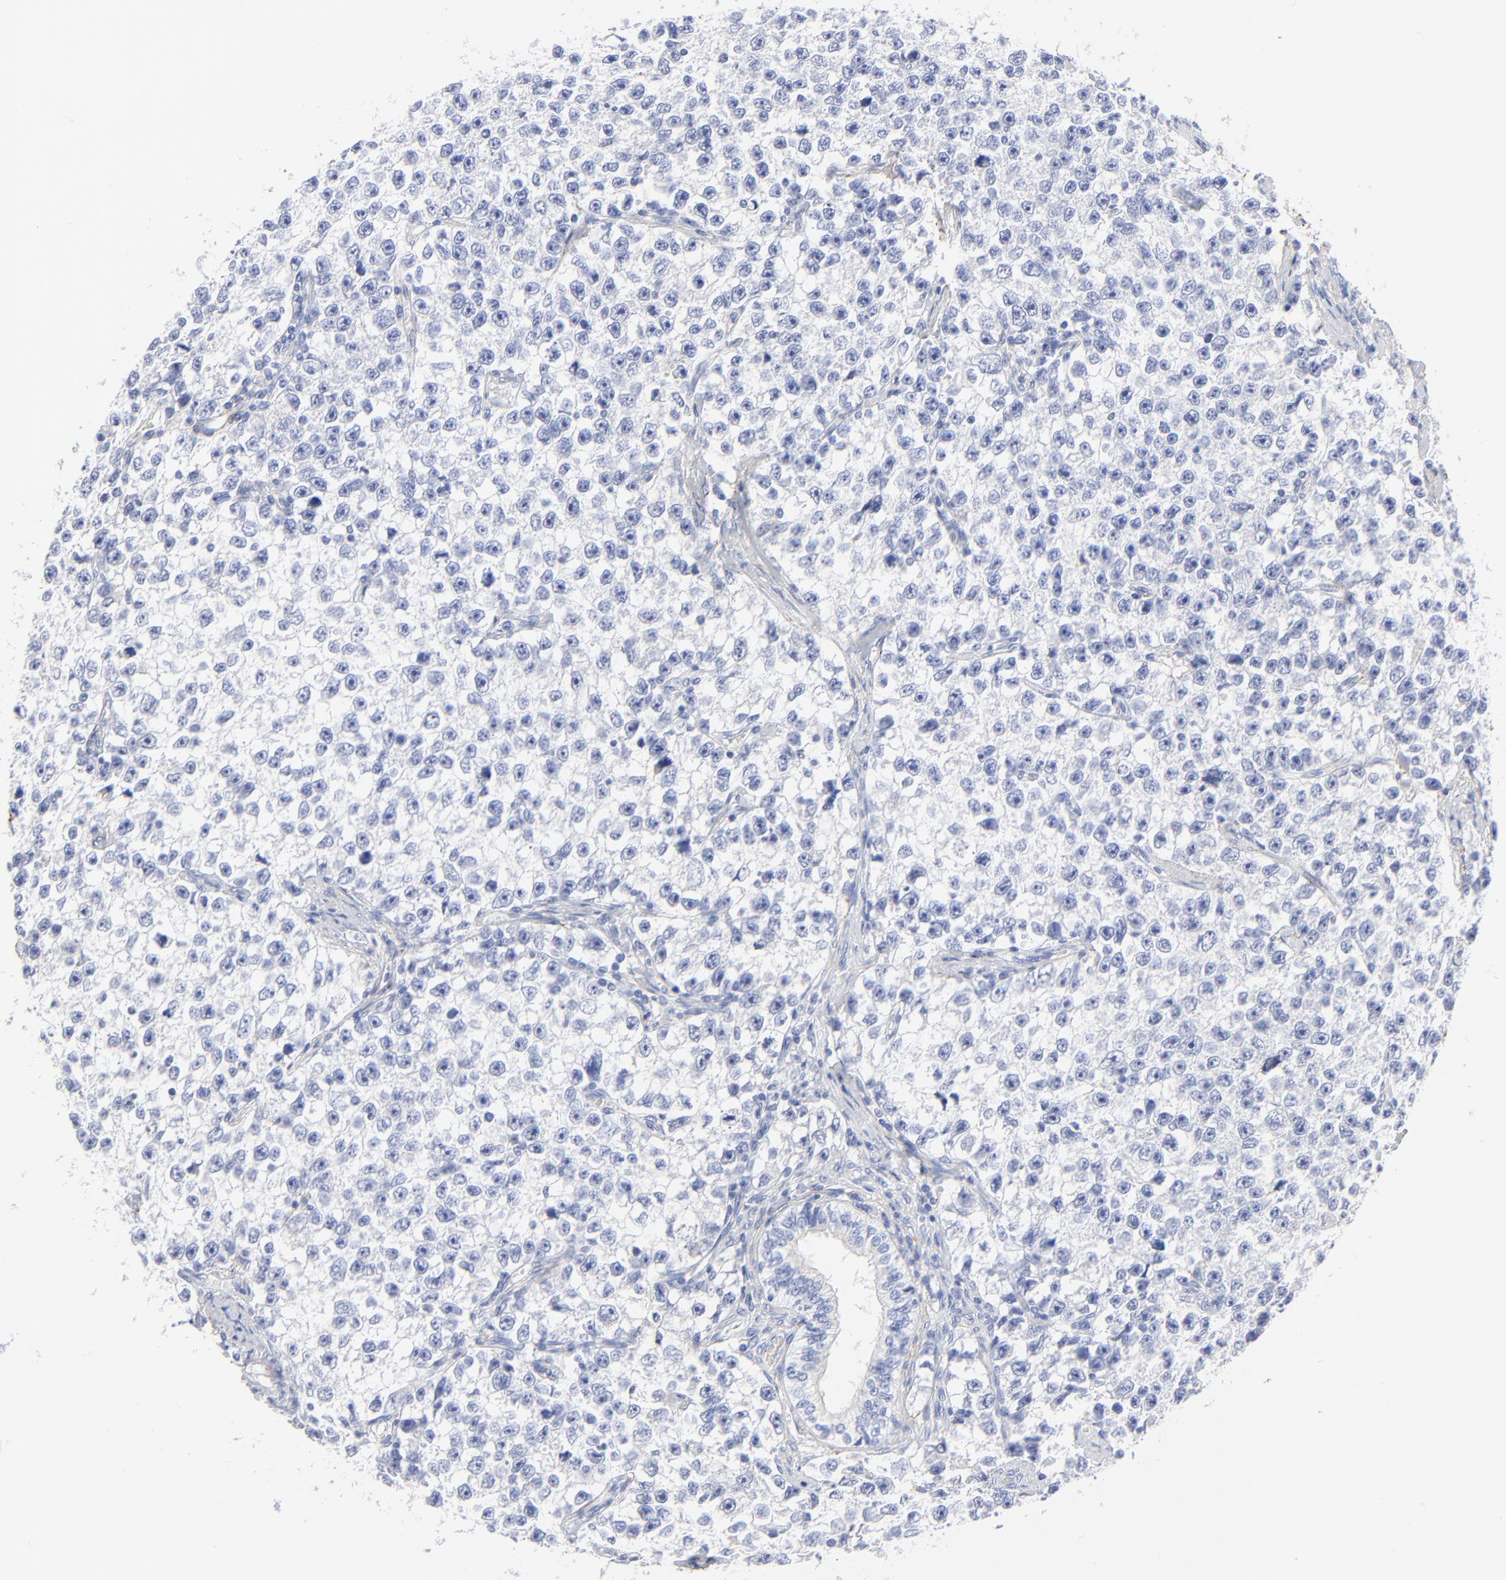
{"staining": {"intensity": "negative", "quantity": "none", "location": "none"}, "tissue": "testis cancer", "cell_type": "Tumor cells", "image_type": "cancer", "snomed": [{"axis": "morphology", "description": "Seminoma, NOS"}, {"axis": "morphology", "description": "Carcinoma, Embryonal, NOS"}, {"axis": "topography", "description": "Testis"}], "caption": "Testis cancer was stained to show a protein in brown. There is no significant staining in tumor cells. (IHC, brightfield microscopy, high magnification).", "gene": "FBLN2", "patient": {"sex": "male", "age": 30}}